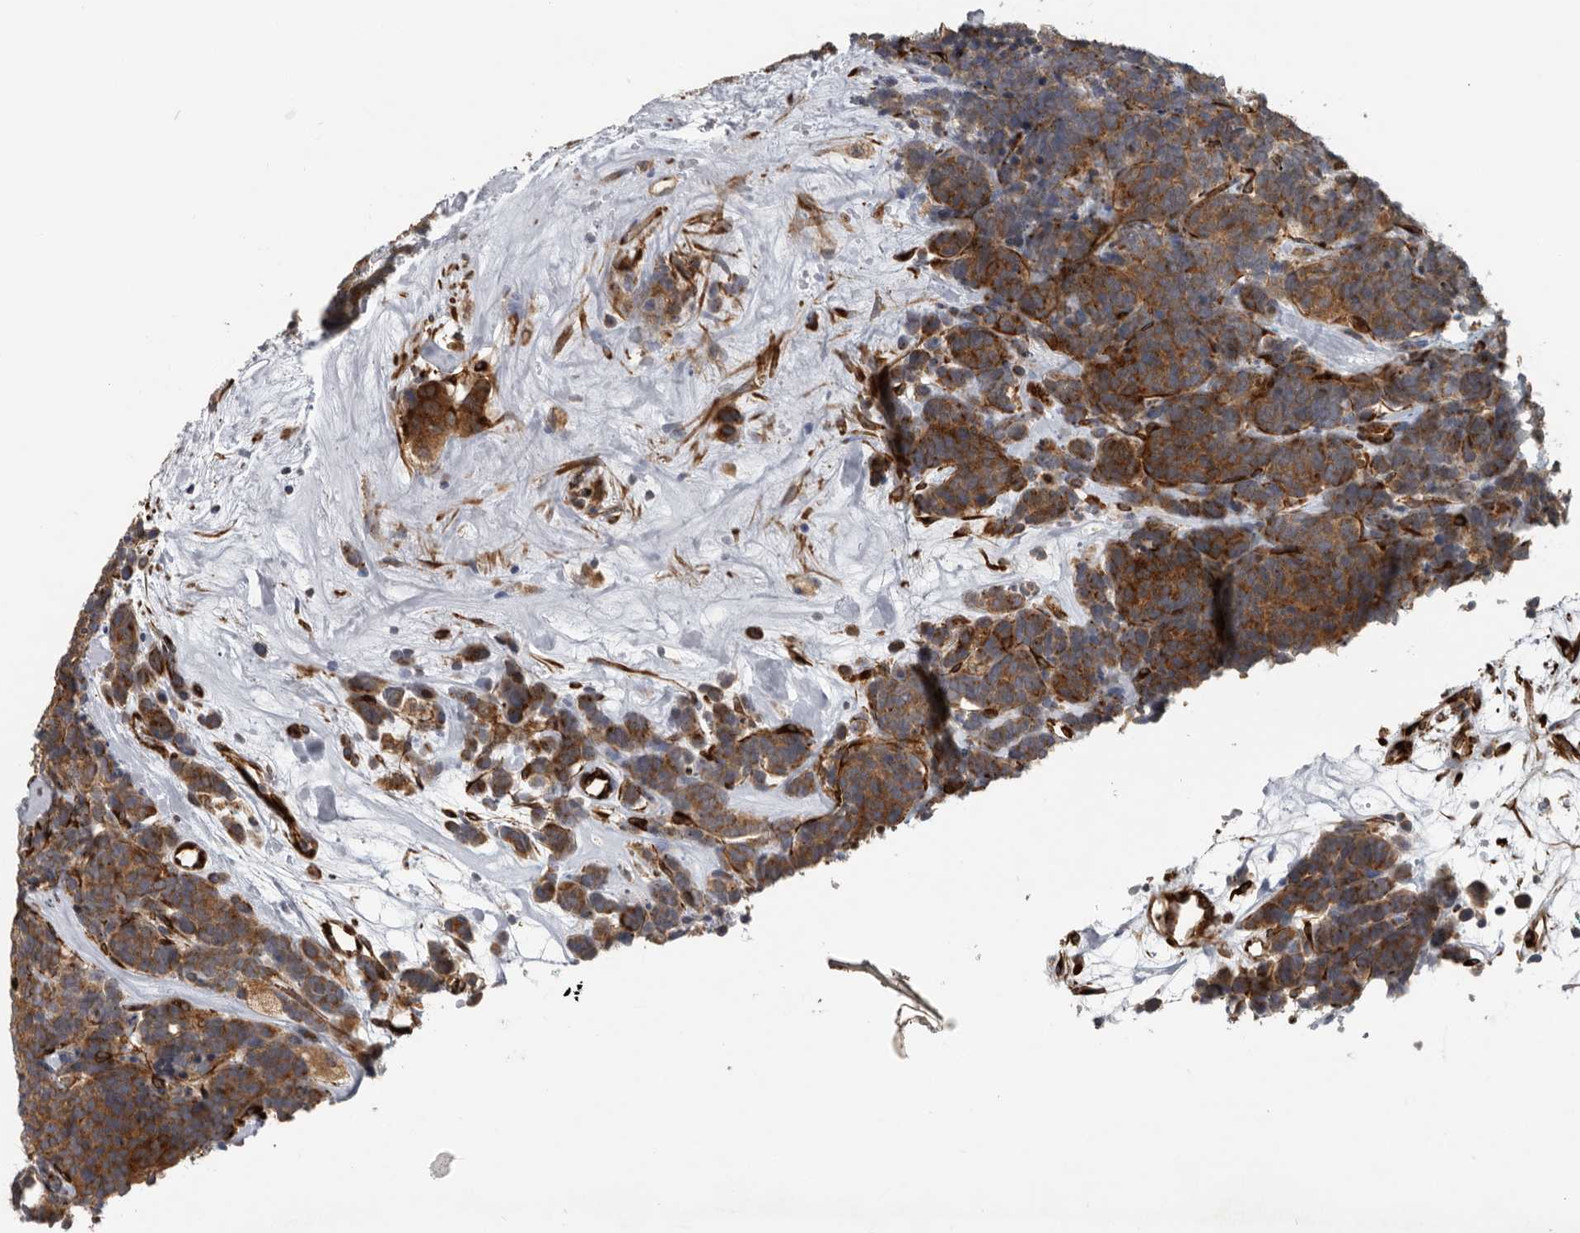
{"staining": {"intensity": "strong", "quantity": ">75%", "location": "cytoplasmic/membranous"}, "tissue": "carcinoid", "cell_type": "Tumor cells", "image_type": "cancer", "snomed": [{"axis": "morphology", "description": "Carcinoma, NOS"}, {"axis": "morphology", "description": "Carcinoid, malignant, NOS"}, {"axis": "topography", "description": "Urinary bladder"}], "caption": "This image displays immunohistochemistry staining of carcinoid (malignant), with high strong cytoplasmic/membranous expression in about >75% of tumor cells.", "gene": "CEP350", "patient": {"sex": "male", "age": 57}}